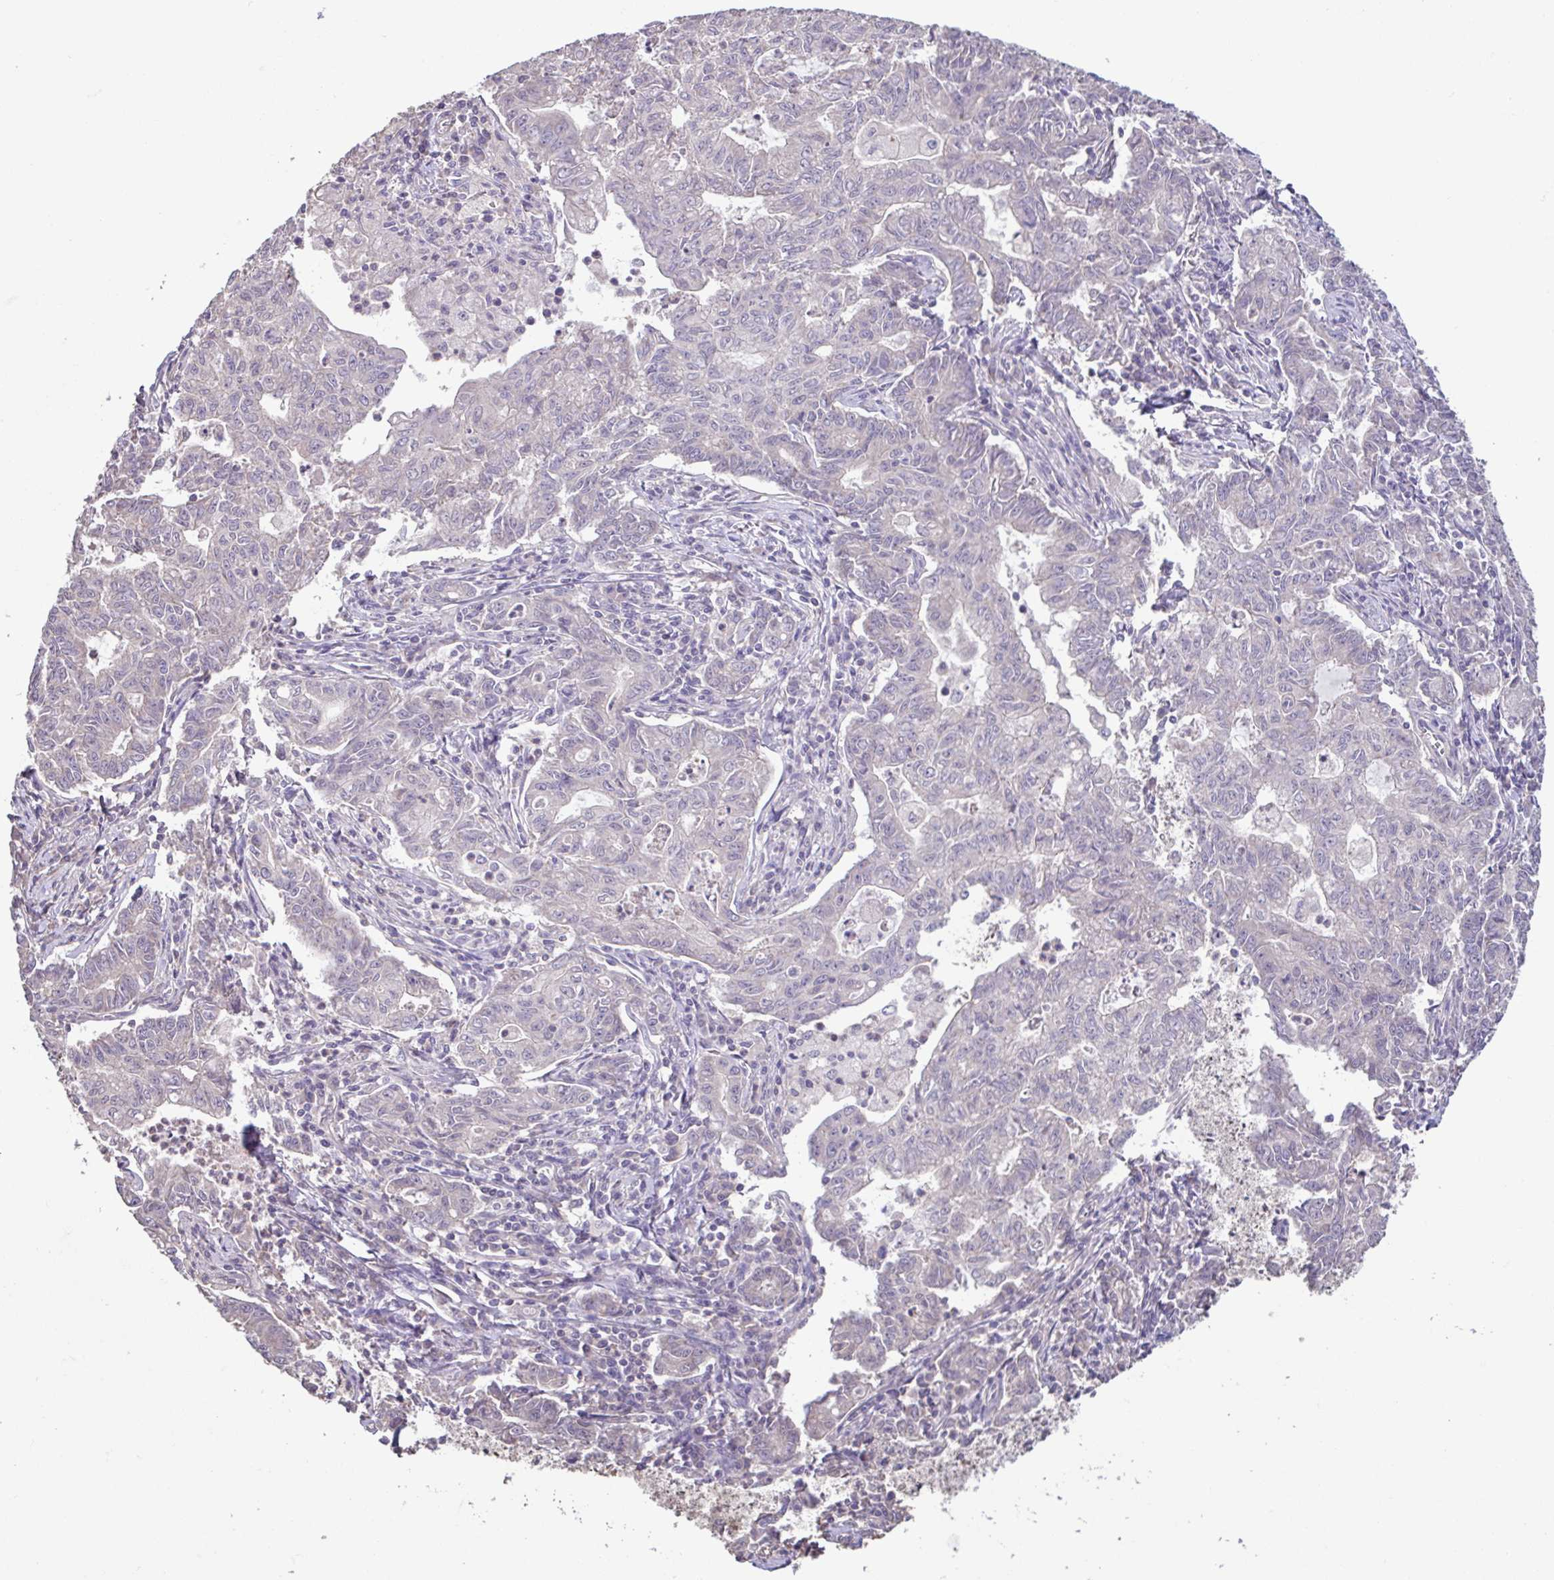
{"staining": {"intensity": "negative", "quantity": "none", "location": "none"}, "tissue": "stomach cancer", "cell_type": "Tumor cells", "image_type": "cancer", "snomed": [{"axis": "morphology", "description": "Adenocarcinoma, NOS"}, {"axis": "topography", "description": "Stomach, upper"}], "caption": "The micrograph demonstrates no staining of tumor cells in stomach cancer.", "gene": "ACTRT2", "patient": {"sex": "female", "age": 79}}